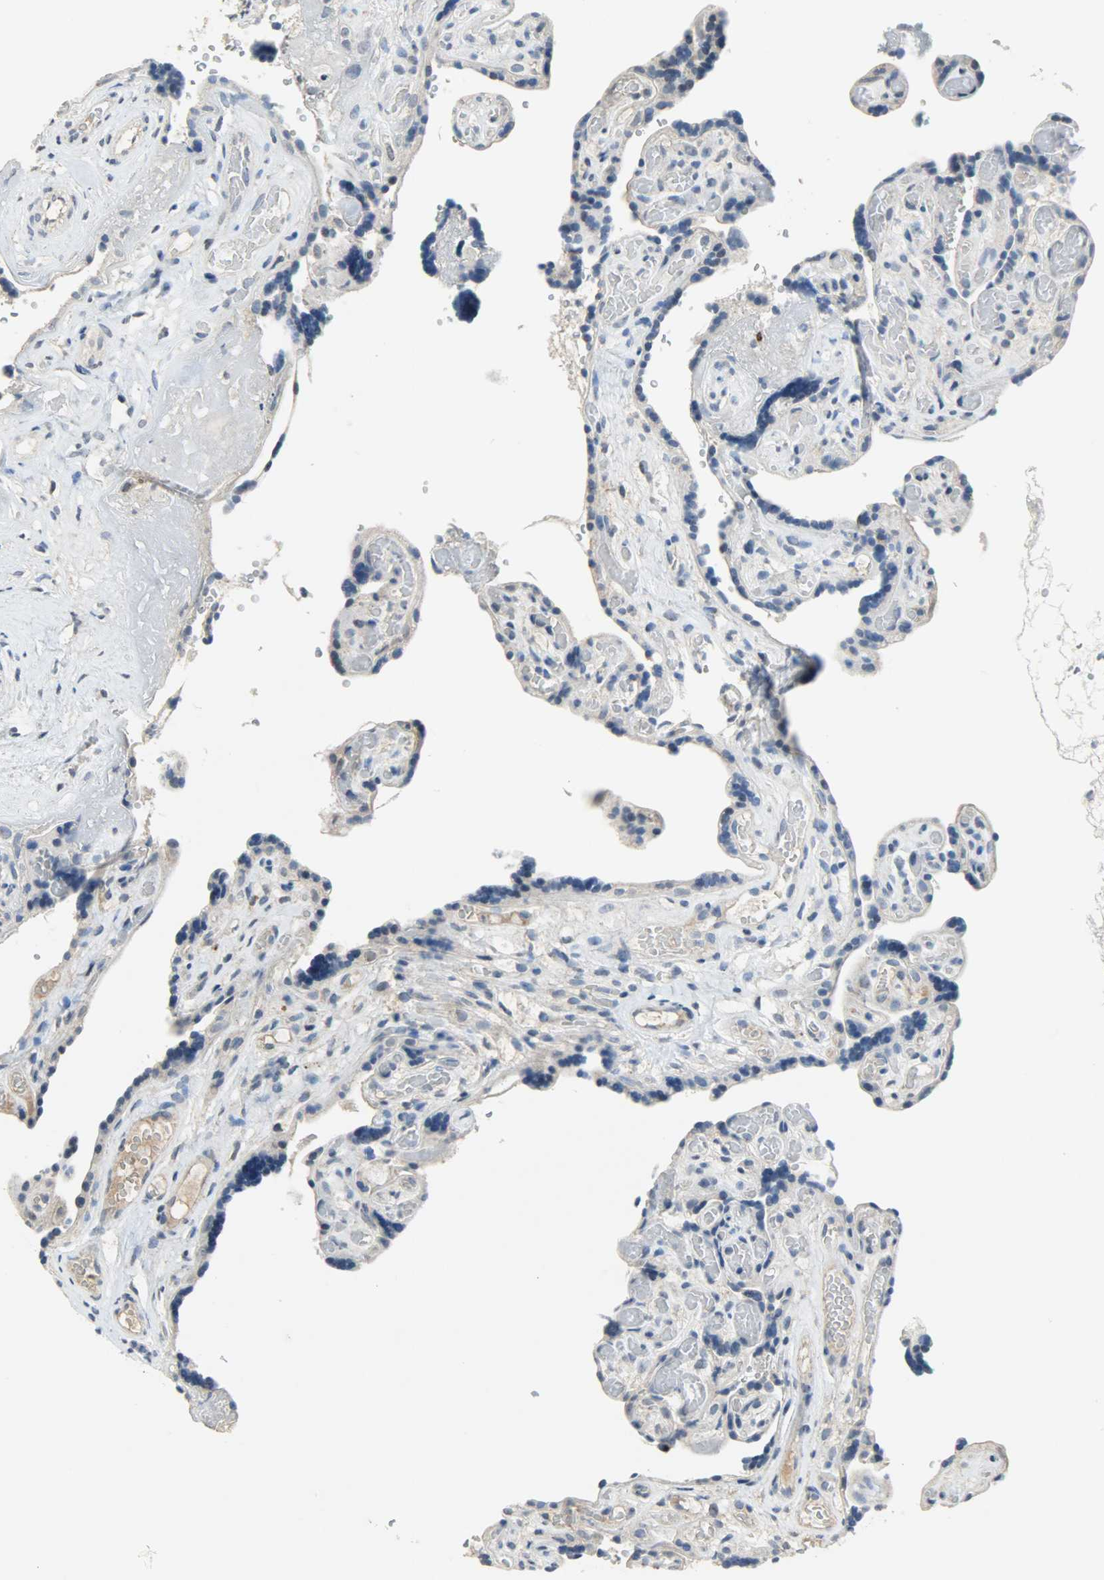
{"staining": {"intensity": "negative", "quantity": "none", "location": "none"}, "tissue": "placenta", "cell_type": "Decidual cells", "image_type": "normal", "snomed": [{"axis": "morphology", "description": "Normal tissue, NOS"}, {"axis": "topography", "description": "Placenta"}], "caption": "This is an immunohistochemistry (IHC) photomicrograph of benign human placenta. There is no positivity in decidual cells.", "gene": "DNAJB6", "patient": {"sex": "female", "age": 30}}